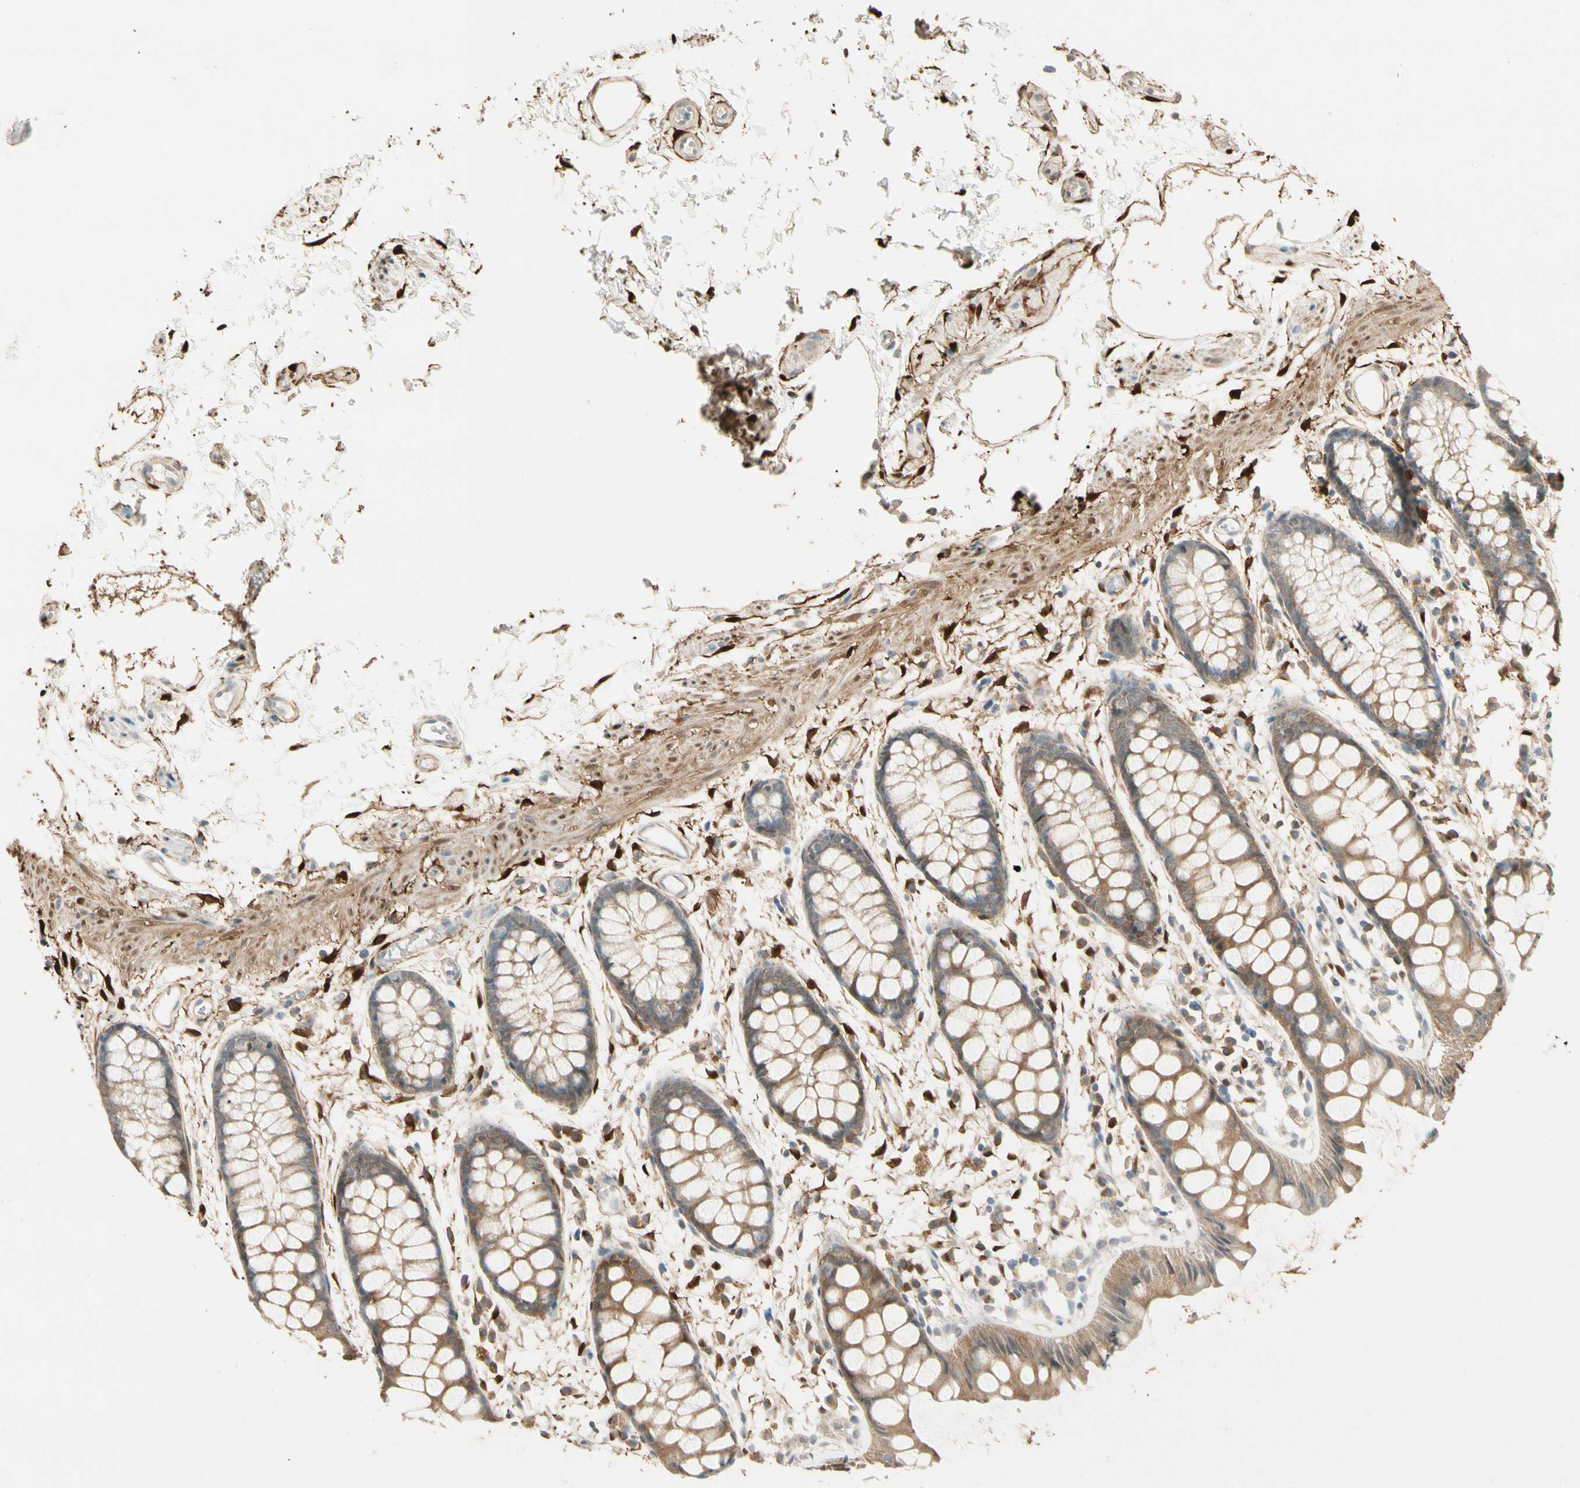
{"staining": {"intensity": "moderate", "quantity": ">75%", "location": "cytoplasmic/membranous"}, "tissue": "rectum", "cell_type": "Glandular cells", "image_type": "normal", "snomed": [{"axis": "morphology", "description": "Normal tissue, NOS"}, {"axis": "topography", "description": "Rectum"}], "caption": "Immunohistochemical staining of unremarkable human rectum reveals >75% levels of moderate cytoplasmic/membranous protein positivity in approximately >75% of glandular cells.", "gene": "GNE", "patient": {"sex": "female", "age": 66}}